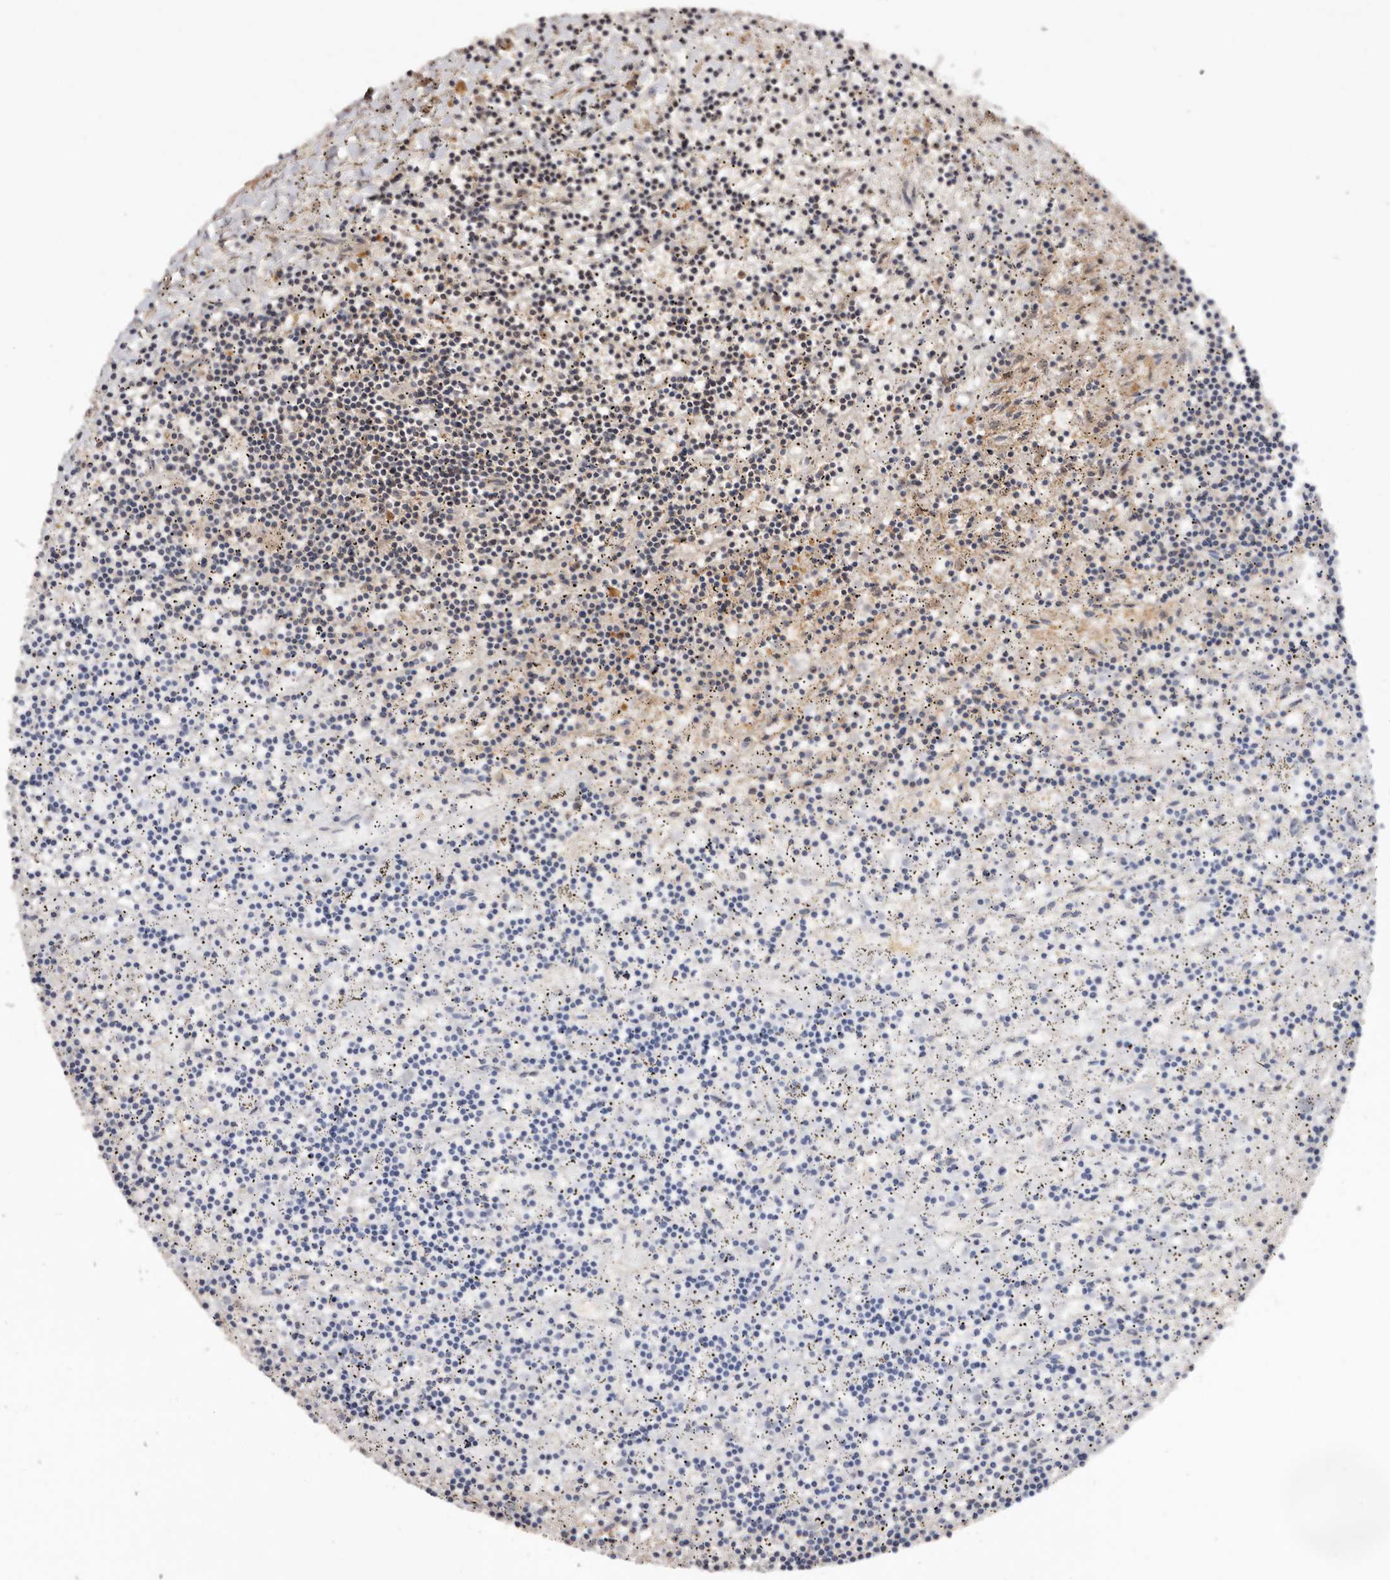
{"staining": {"intensity": "negative", "quantity": "none", "location": "none"}, "tissue": "lymphoma", "cell_type": "Tumor cells", "image_type": "cancer", "snomed": [{"axis": "morphology", "description": "Malignant lymphoma, non-Hodgkin's type, Low grade"}, {"axis": "topography", "description": "Spleen"}], "caption": "Immunohistochemistry (IHC) image of human lymphoma stained for a protein (brown), which demonstrates no expression in tumor cells.", "gene": "COQ8B", "patient": {"sex": "male", "age": 76}}